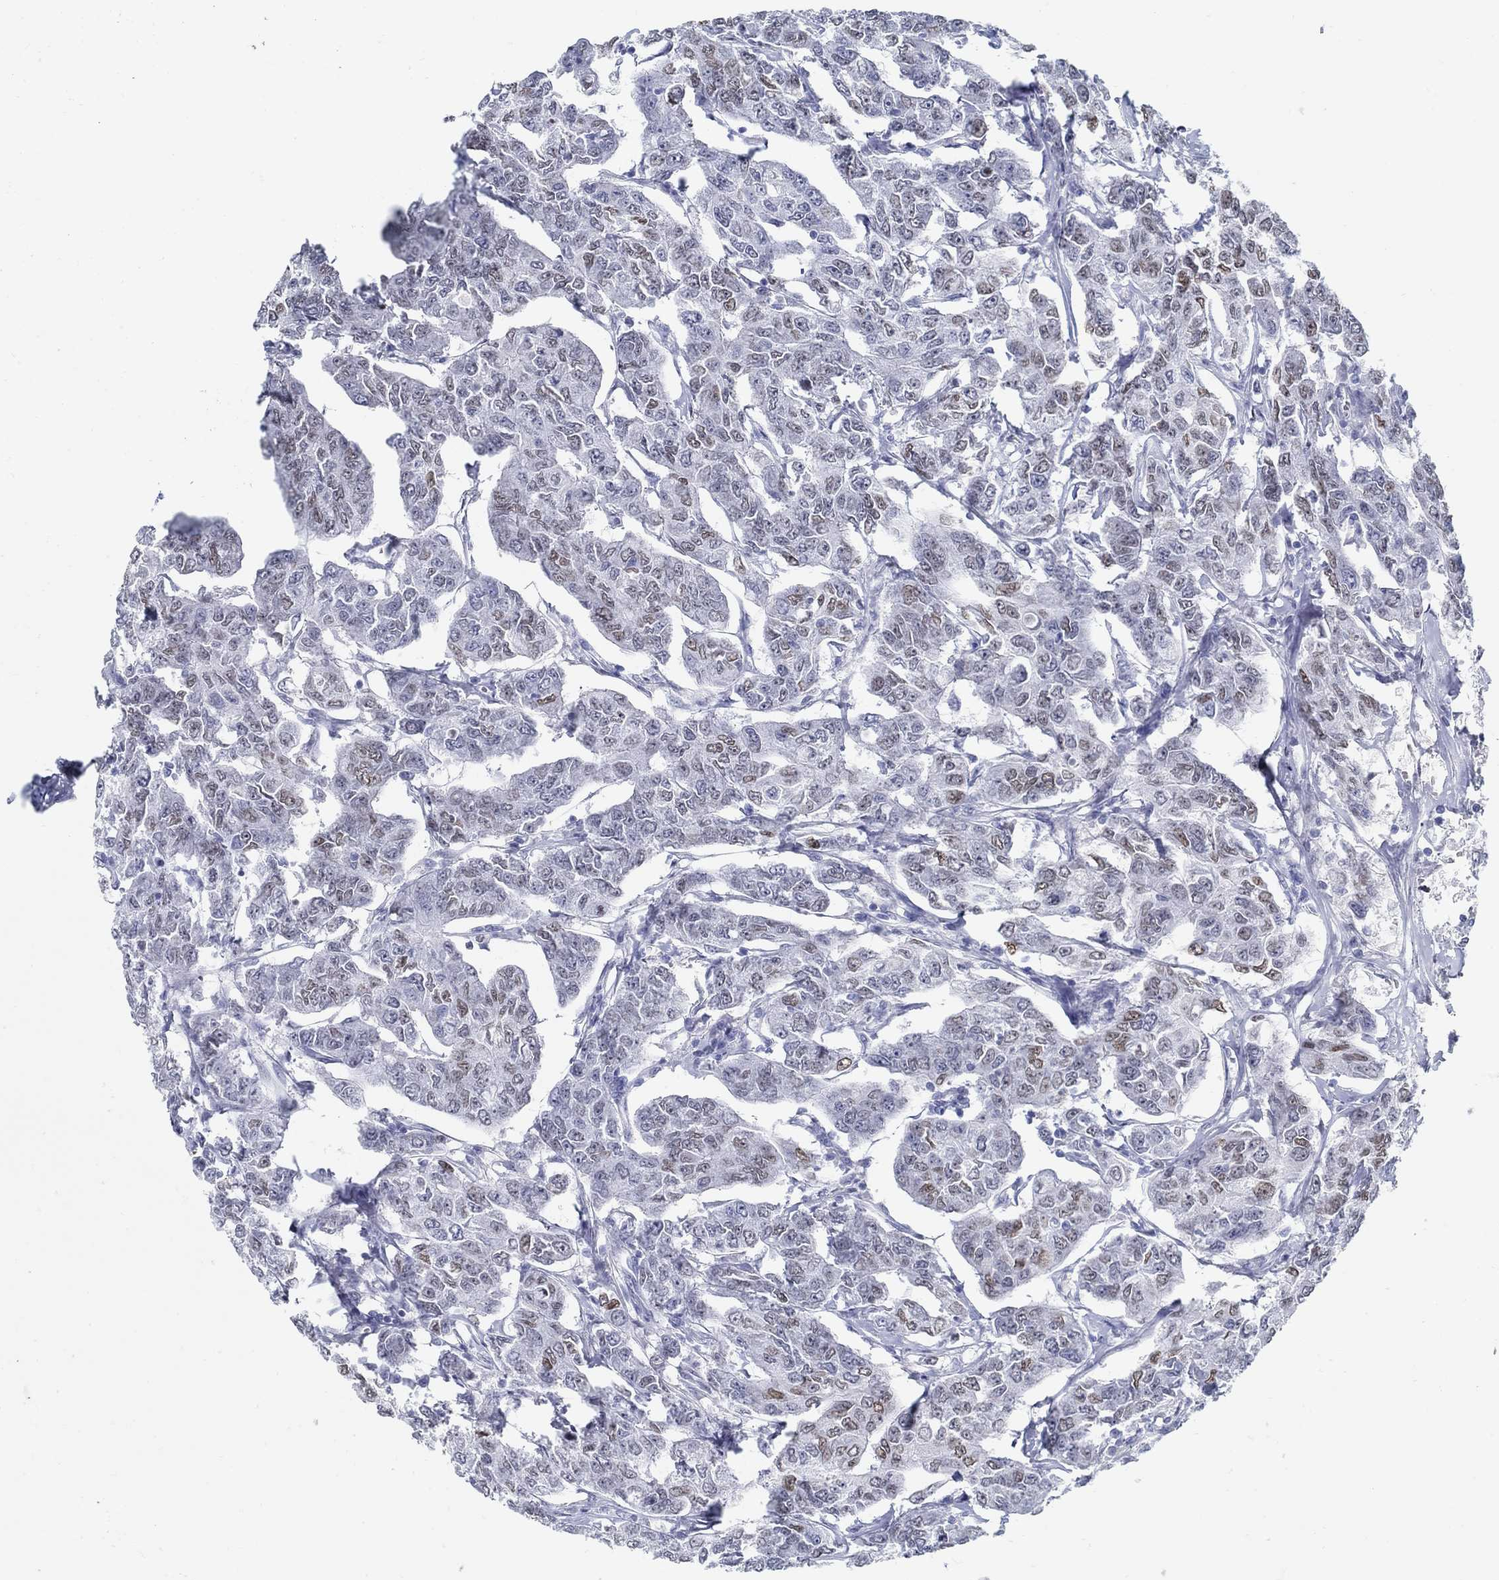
{"staining": {"intensity": "moderate", "quantity": "<25%", "location": "nuclear"}, "tissue": "breast cancer", "cell_type": "Tumor cells", "image_type": "cancer", "snomed": [{"axis": "morphology", "description": "Duct carcinoma"}, {"axis": "topography", "description": "Breast"}], "caption": "Moderate nuclear positivity for a protein is present in approximately <25% of tumor cells of breast cancer using IHC.", "gene": "USP29", "patient": {"sex": "female", "age": 88}}